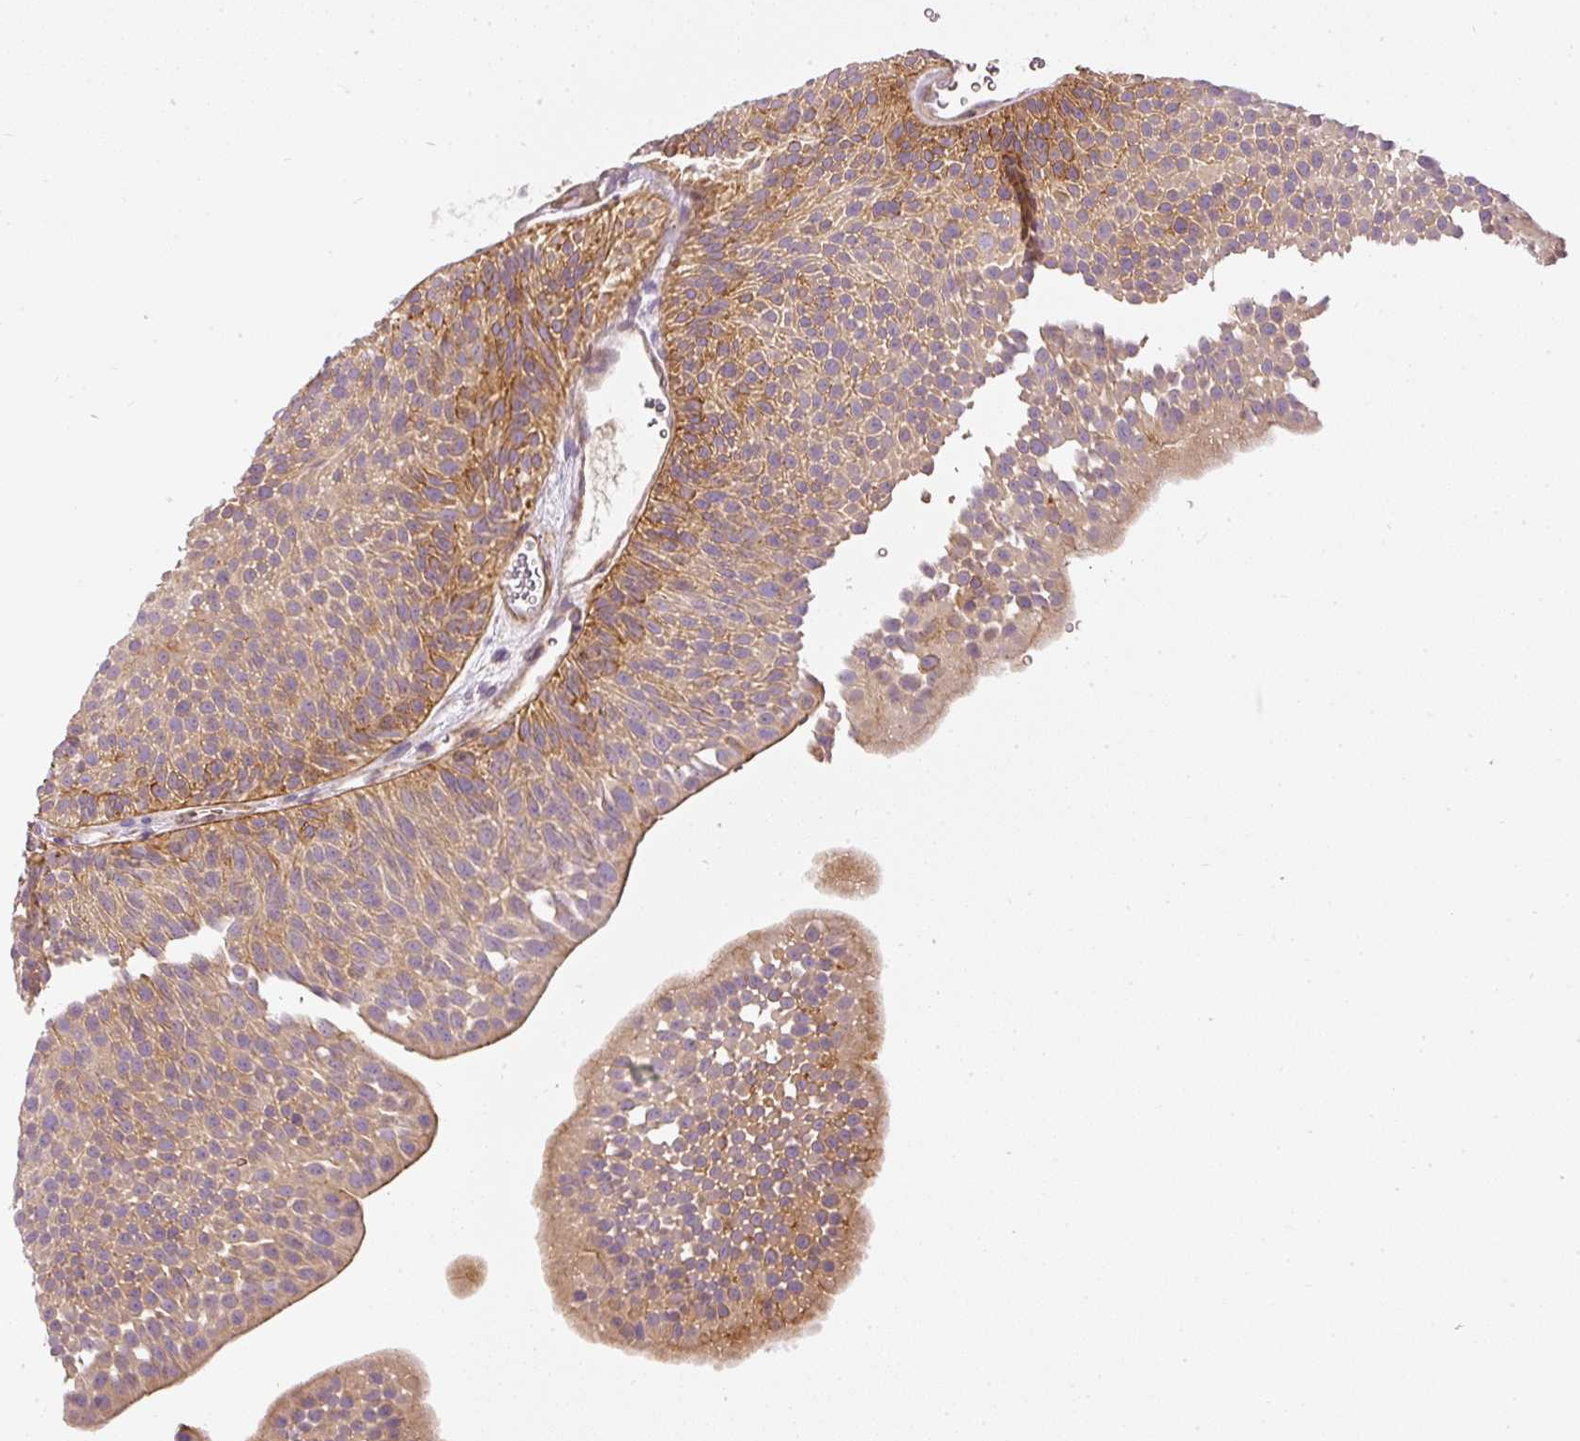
{"staining": {"intensity": "moderate", "quantity": ">75%", "location": "cytoplasmic/membranous"}, "tissue": "urothelial cancer", "cell_type": "Tumor cells", "image_type": "cancer", "snomed": [{"axis": "morphology", "description": "Urothelial carcinoma, NOS"}, {"axis": "topography", "description": "Urinary bladder"}], "caption": "Moderate cytoplasmic/membranous staining for a protein is seen in about >75% of tumor cells of transitional cell carcinoma using IHC.", "gene": "OSR2", "patient": {"sex": "male", "age": 67}}